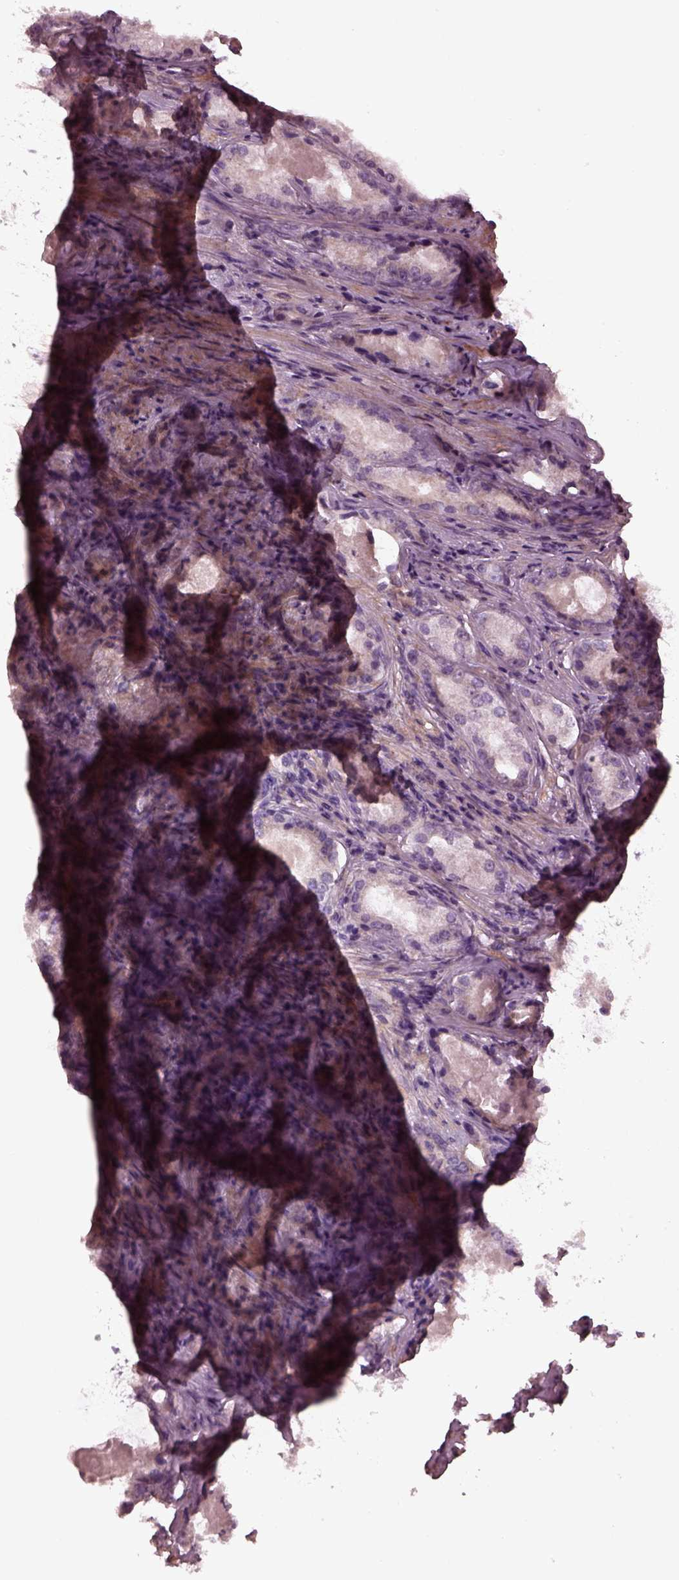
{"staining": {"intensity": "negative", "quantity": "none", "location": "none"}, "tissue": "prostate cancer", "cell_type": "Tumor cells", "image_type": "cancer", "snomed": [{"axis": "morphology", "description": "Adenocarcinoma, Low grade"}, {"axis": "topography", "description": "Prostate"}], "caption": "IHC image of neoplastic tissue: prostate cancer (adenocarcinoma (low-grade)) stained with DAB (3,3'-diaminobenzidine) shows no significant protein positivity in tumor cells. (DAB (3,3'-diaminobenzidine) immunohistochemistry (IHC) visualized using brightfield microscopy, high magnification).", "gene": "TUBG1", "patient": {"sex": "male", "age": 68}}